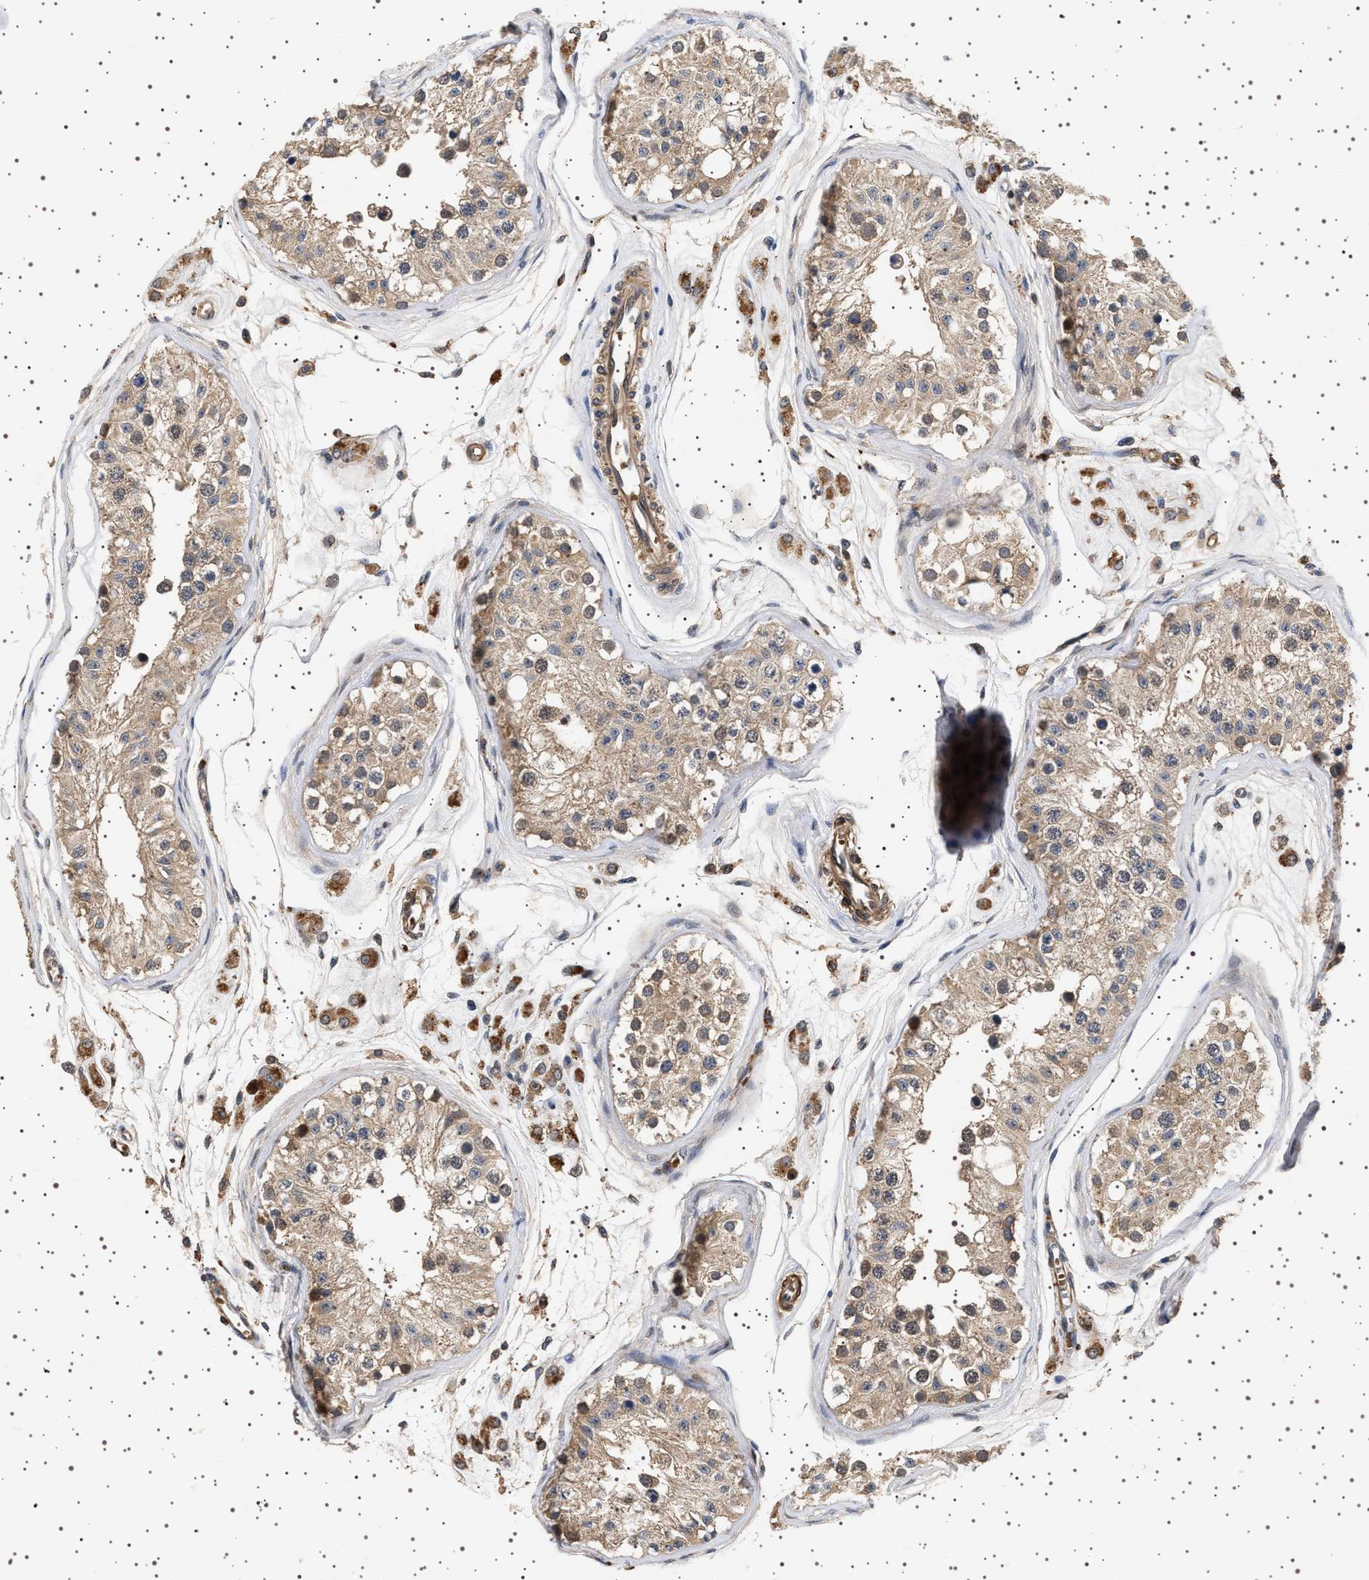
{"staining": {"intensity": "weak", "quantity": ">75%", "location": "cytoplasmic/membranous"}, "tissue": "testis", "cell_type": "Cells in seminiferous ducts", "image_type": "normal", "snomed": [{"axis": "morphology", "description": "Normal tissue, NOS"}, {"axis": "morphology", "description": "Adenocarcinoma, metastatic, NOS"}, {"axis": "topography", "description": "Testis"}], "caption": "Cells in seminiferous ducts display low levels of weak cytoplasmic/membranous staining in about >75% of cells in normal testis. (DAB (3,3'-diaminobenzidine) IHC, brown staining for protein, blue staining for nuclei).", "gene": "GUCY1B1", "patient": {"sex": "male", "age": 26}}